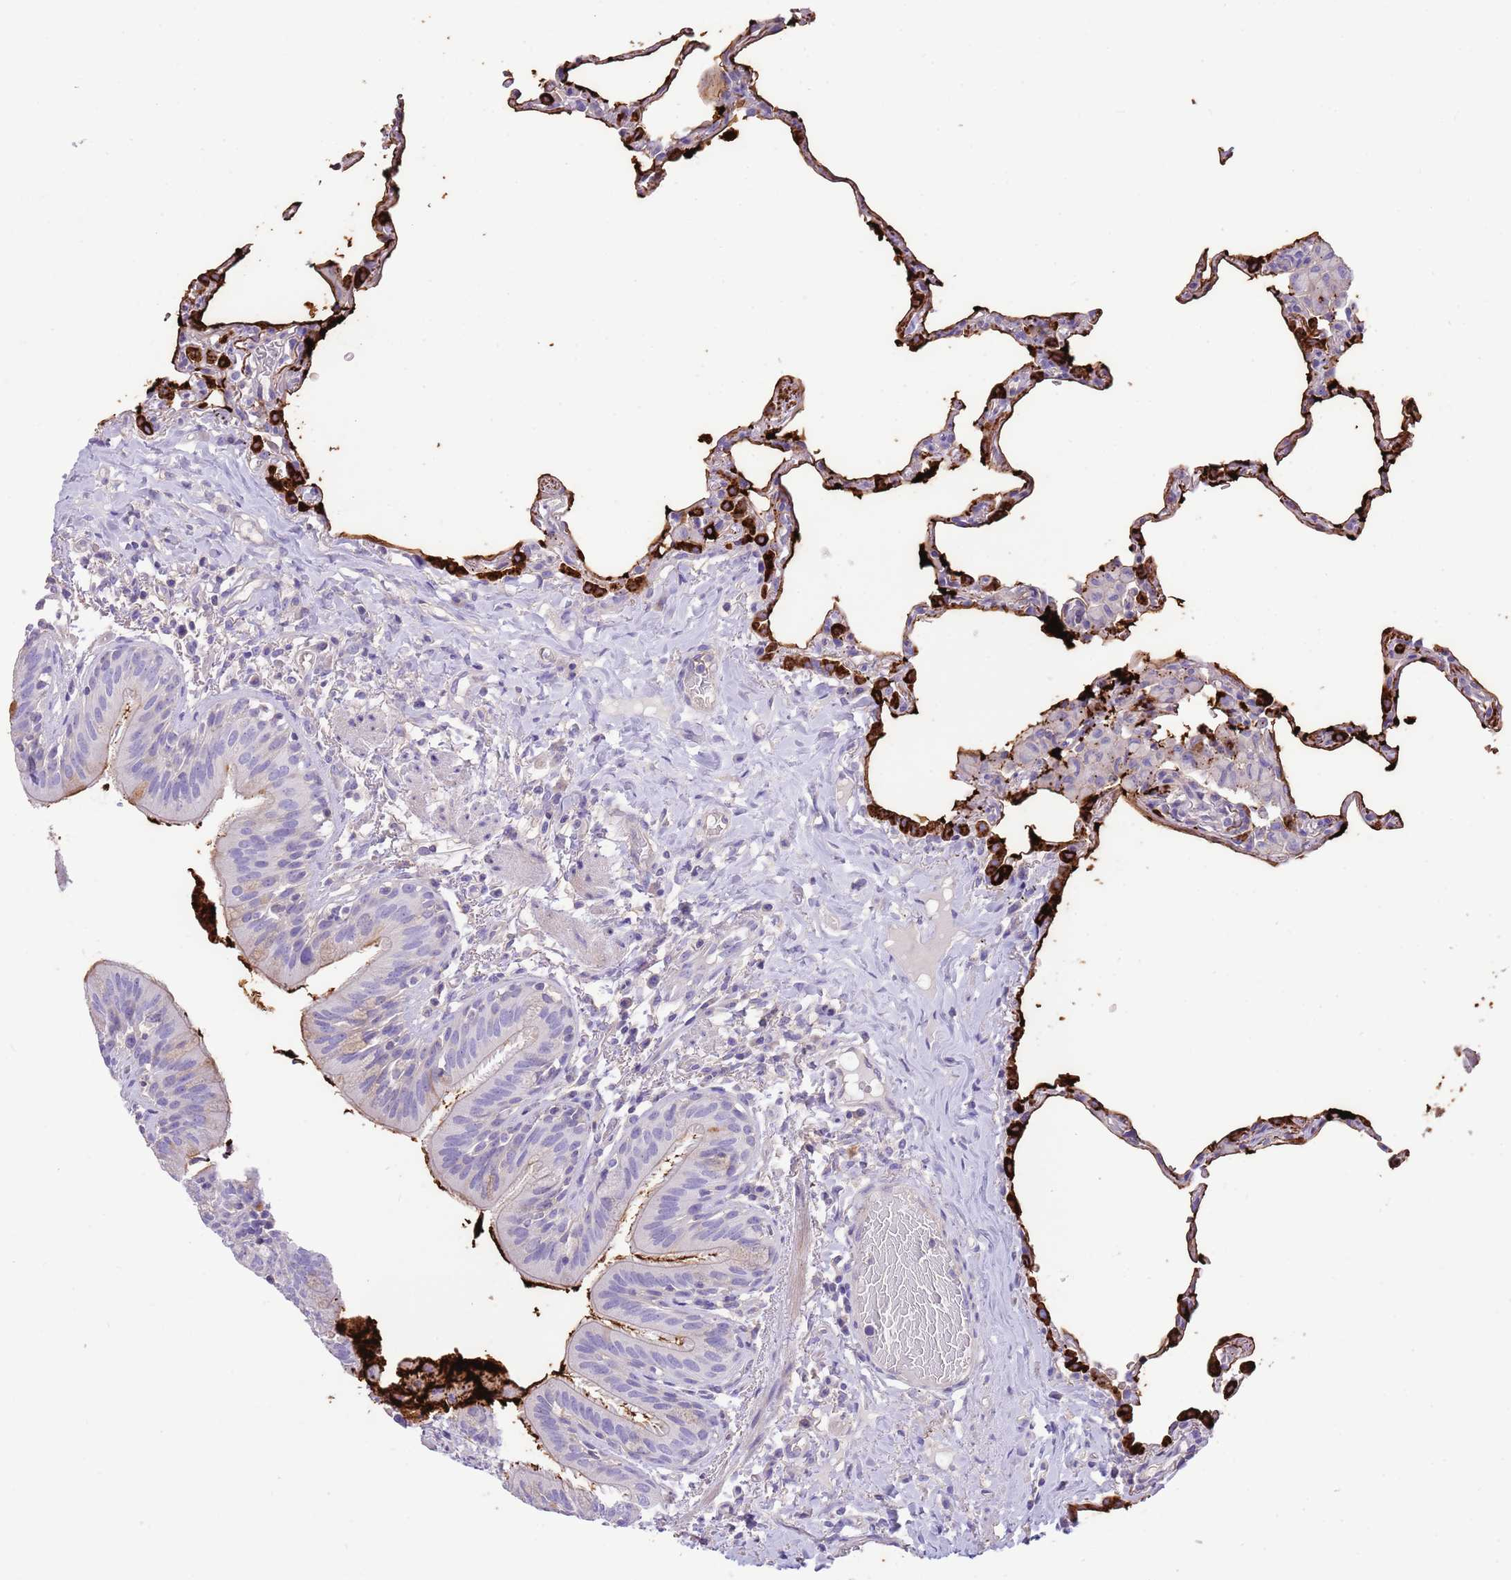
{"staining": {"intensity": "strong", "quantity": "<25%", "location": "cytoplasmic/membranous"}, "tissue": "lung", "cell_type": "Alveolar cells", "image_type": "normal", "snomed": [{"axis": "morphology", "description": "Normal tissue, NOS"}, {"axis": "topography", "description": "Lung"}], "caption": "Immunohistochemical staining of unremarkable lung demonstrates <25% levels of strong cytoplasmic/membranous protein staining in approximately <25% of alveolar cells.", "gene": "SFTPA1", "patient": {"sex": "female", "age": 57}}